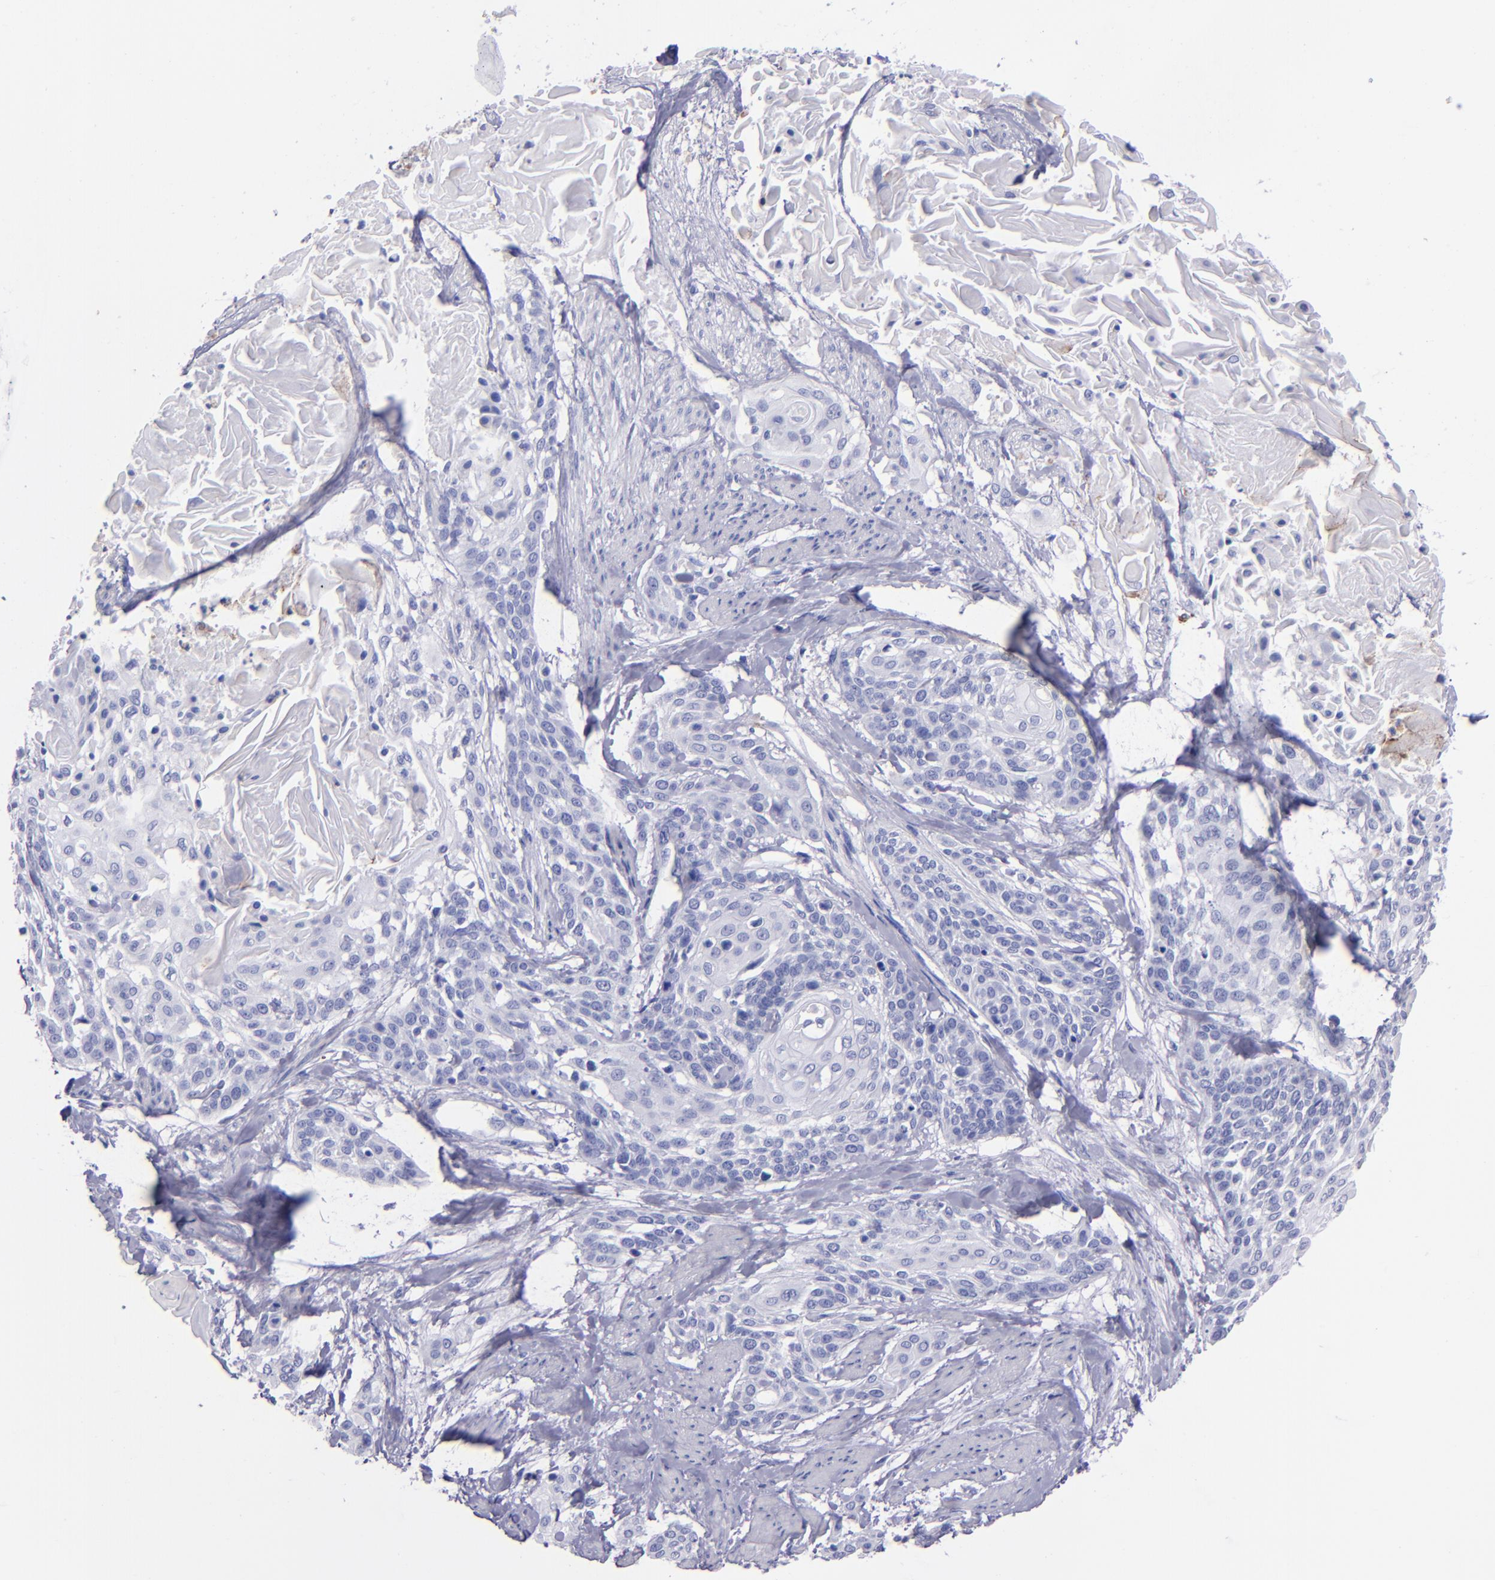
{"staining": {"intensity": "negative", "quantity": "none", "location": "none"}, "tissue": "cervical cancer", "cell_type": "Tumor cells", "image_type": "cancer", "snomed": [{"axis": "morphology", "description": "Squamous cell carcinoma, NOS"}, {"axis": "topography", "description": "Cervix"}], "caption": "Squamous cell carcinoma (cervical) was stained to show a protein in brown. There is no significant expression in tumor cells.", "gene": "CR1", "patient": {"sex": "female", "age": 57}}